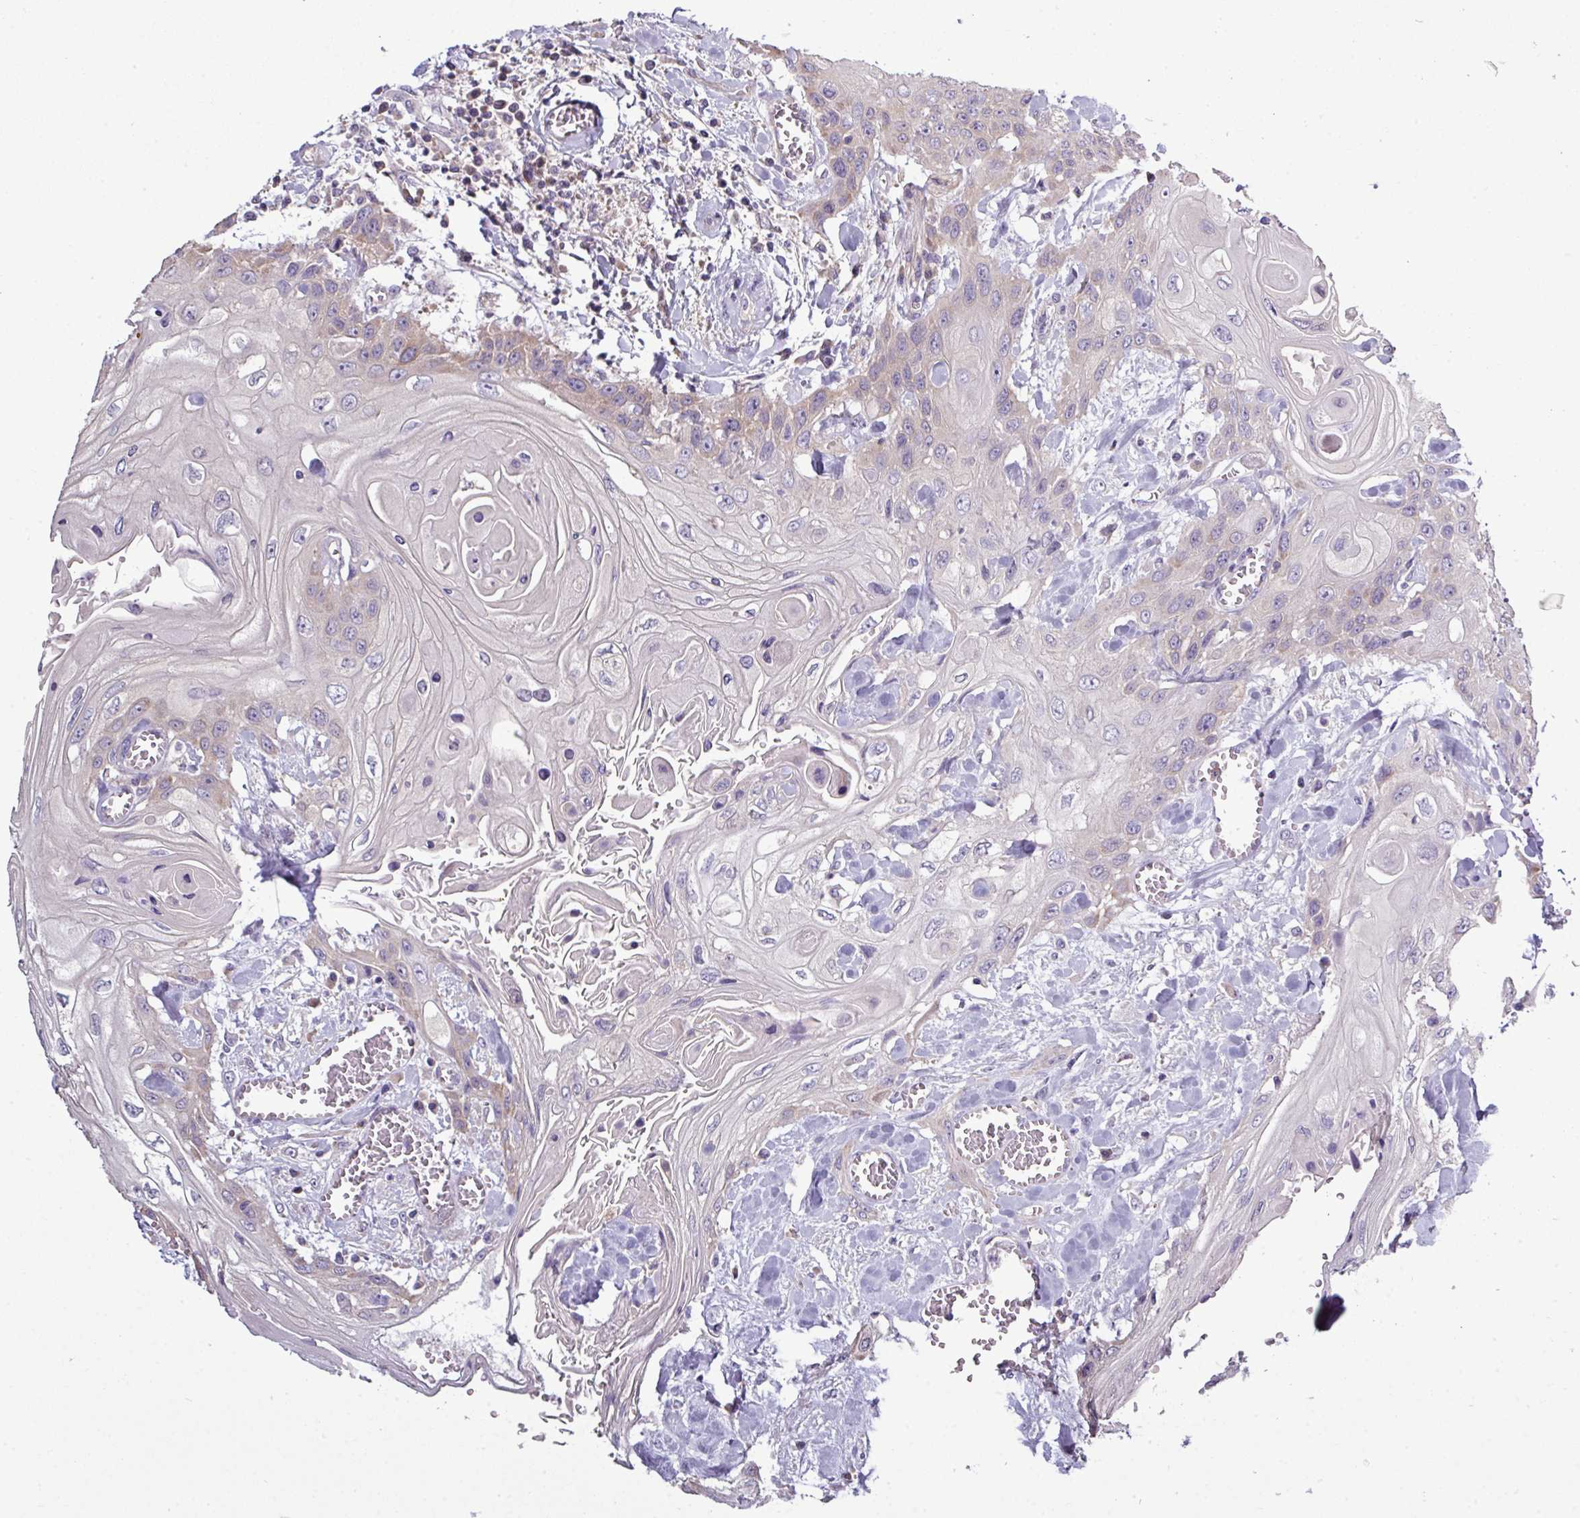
{"staining": {"intensity": "weak", "quantity": "<25%", "location": "cytoplasmic/membranous"}, "tissue": "head and neck cancer", "cell_type": "Tumor cells", "image_type": "cancer", "snomed": [{"axis": "morphology", "description": "Squamous cell carcinoma, NOS"}, {"axis": "topography", "description": "Head-Neck"}], "caption": "An IHC photomicrograph of head and neck cancer (squamous cell carcinoma) is shown. There is no staining in tumor cells of head and neck cancer (squamous cell carcinoma).", "gene": "AGAP5", "patient": {"sex": "female", "age": 43}}